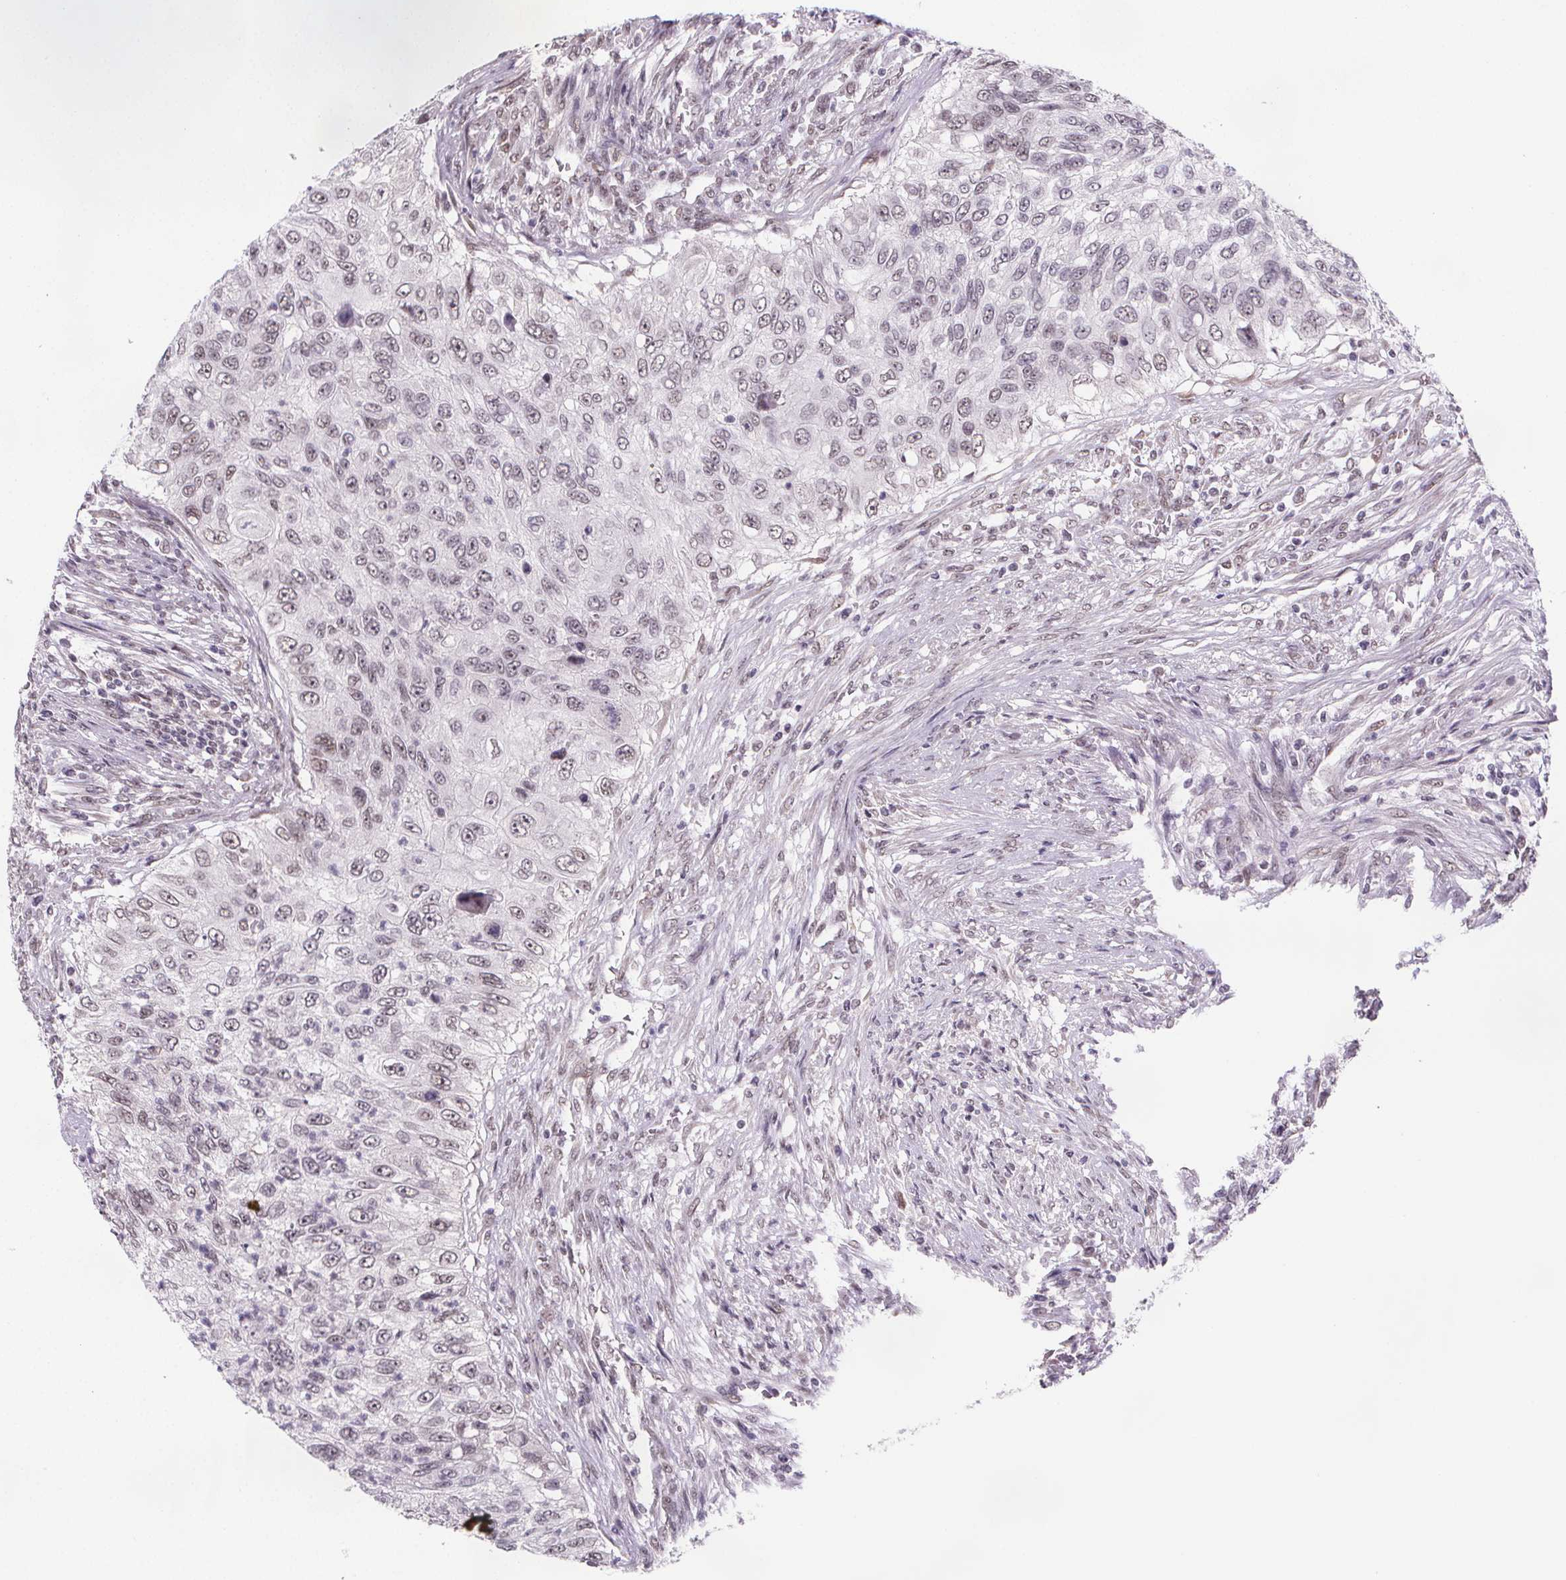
{"staining": {"intensity": "weak", "quantity": "25%-75%", "location": "nuclear"}, "tissue": "urothelial cancer", "cell_type": "Tumor cells", "image_type": "cancer", "snomed": [{"axis": "morphology", "description": "Urothelial carcinoma, High grade"}, {"axis": "topography", "description": "Urinary bladder"}], "caption": "An immunohistochemistry histopathology image of tumor tissue is shown. Protein staining in brown labels weak nuclear positivity in urothelial cancer within tumor cells.", "gene": "ZNF572", "patient": {"sex": "female", "age": 60}}